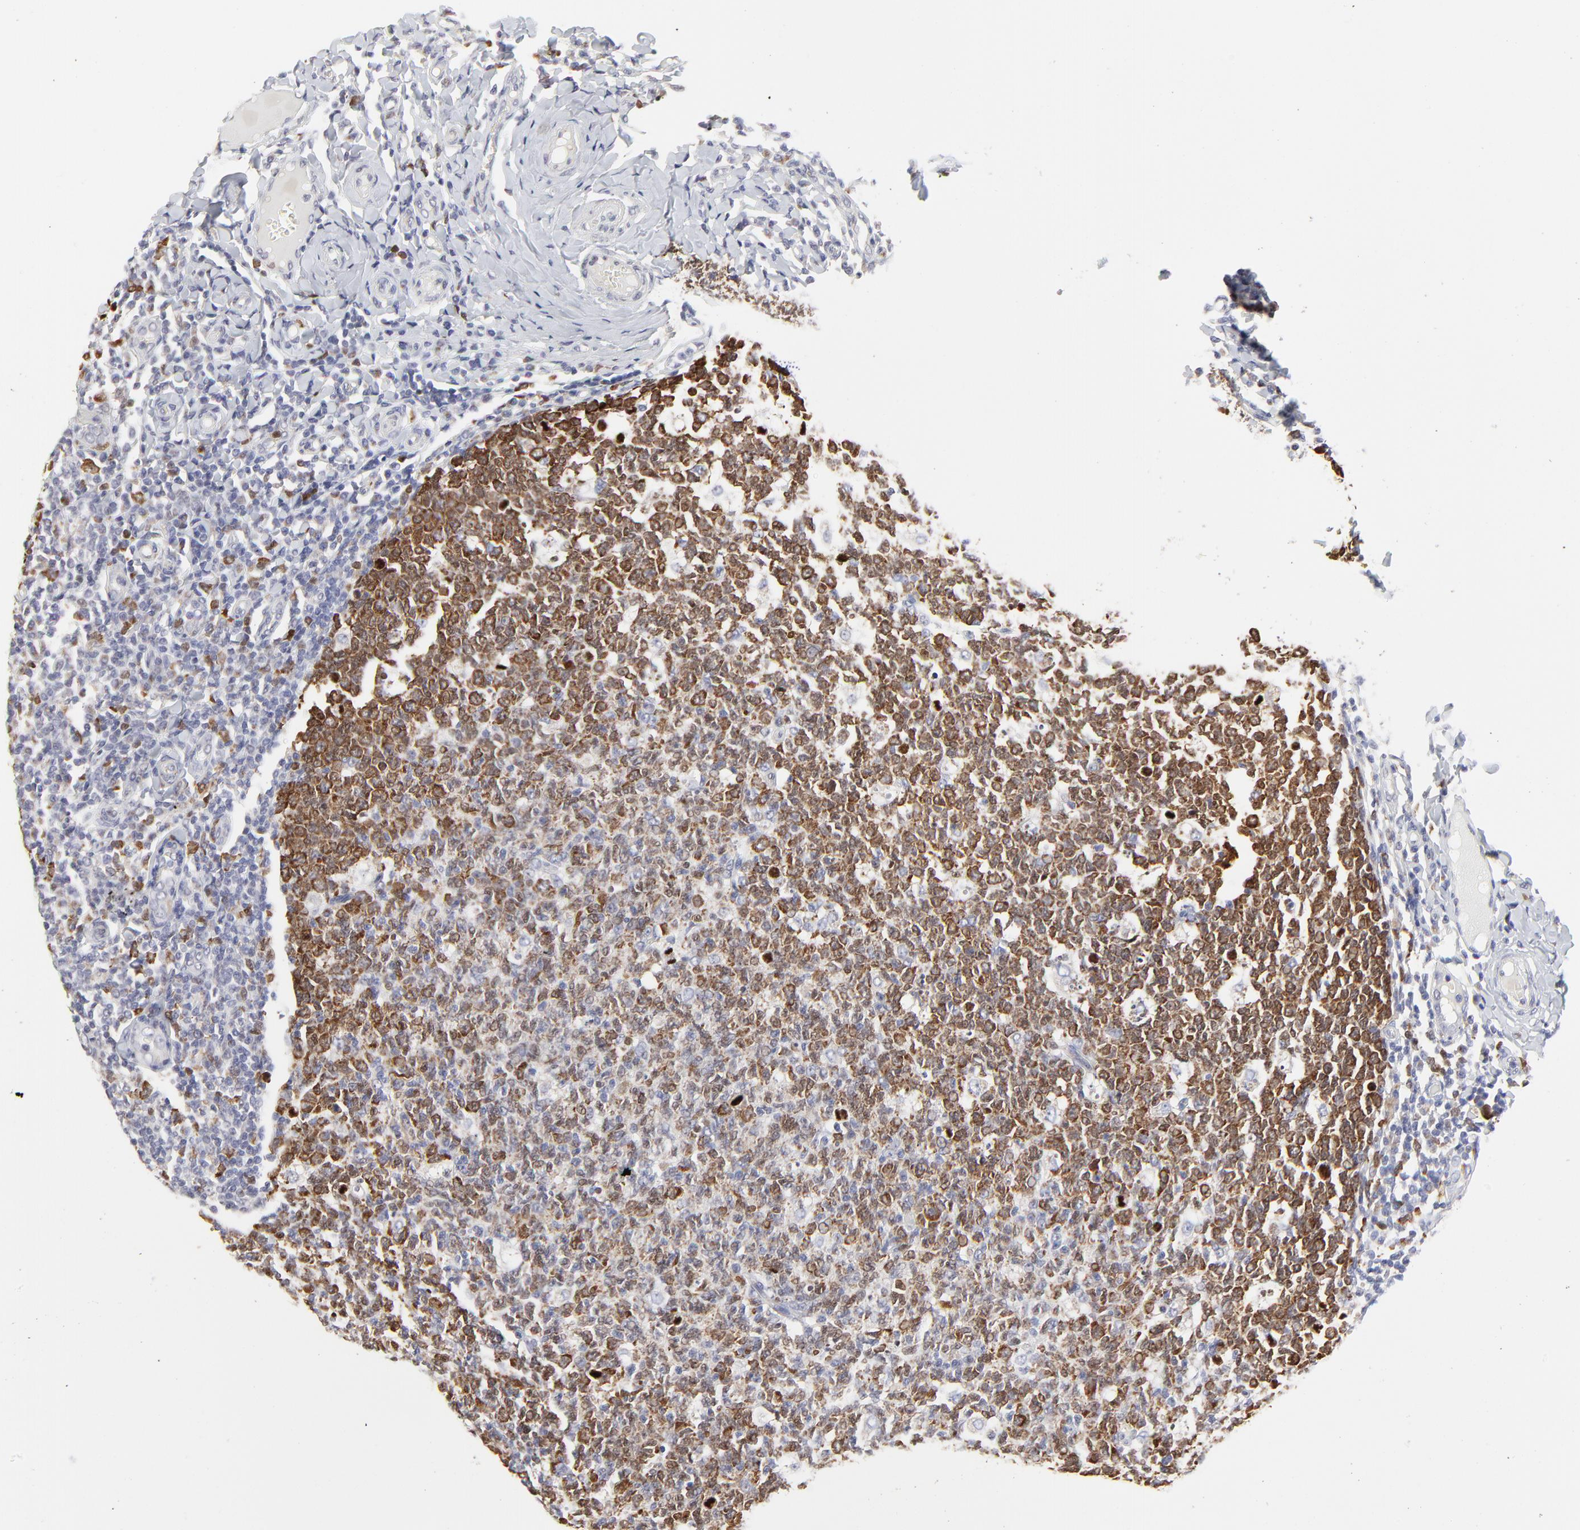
{"staining": {"intensity": "moderate", "quantity": ">75%", "location": "cytoplasmic/membranous"}, "tissue": "tonsil", "cell_type": "Germinal center cells", "image_type": "normal", "snomed": [{"axis": "morphology", "description": "Normal tissue, NOS"}, {"axis": "topography", "description": "Tonsil"}], "caption": "Tonsil stained with IHC reveals moderate cytoplasmic/membranous expression in approximately >75% of germinal center cells.", "gene": "NCAPH", "patient": {"sex": "male", "age": 6}}